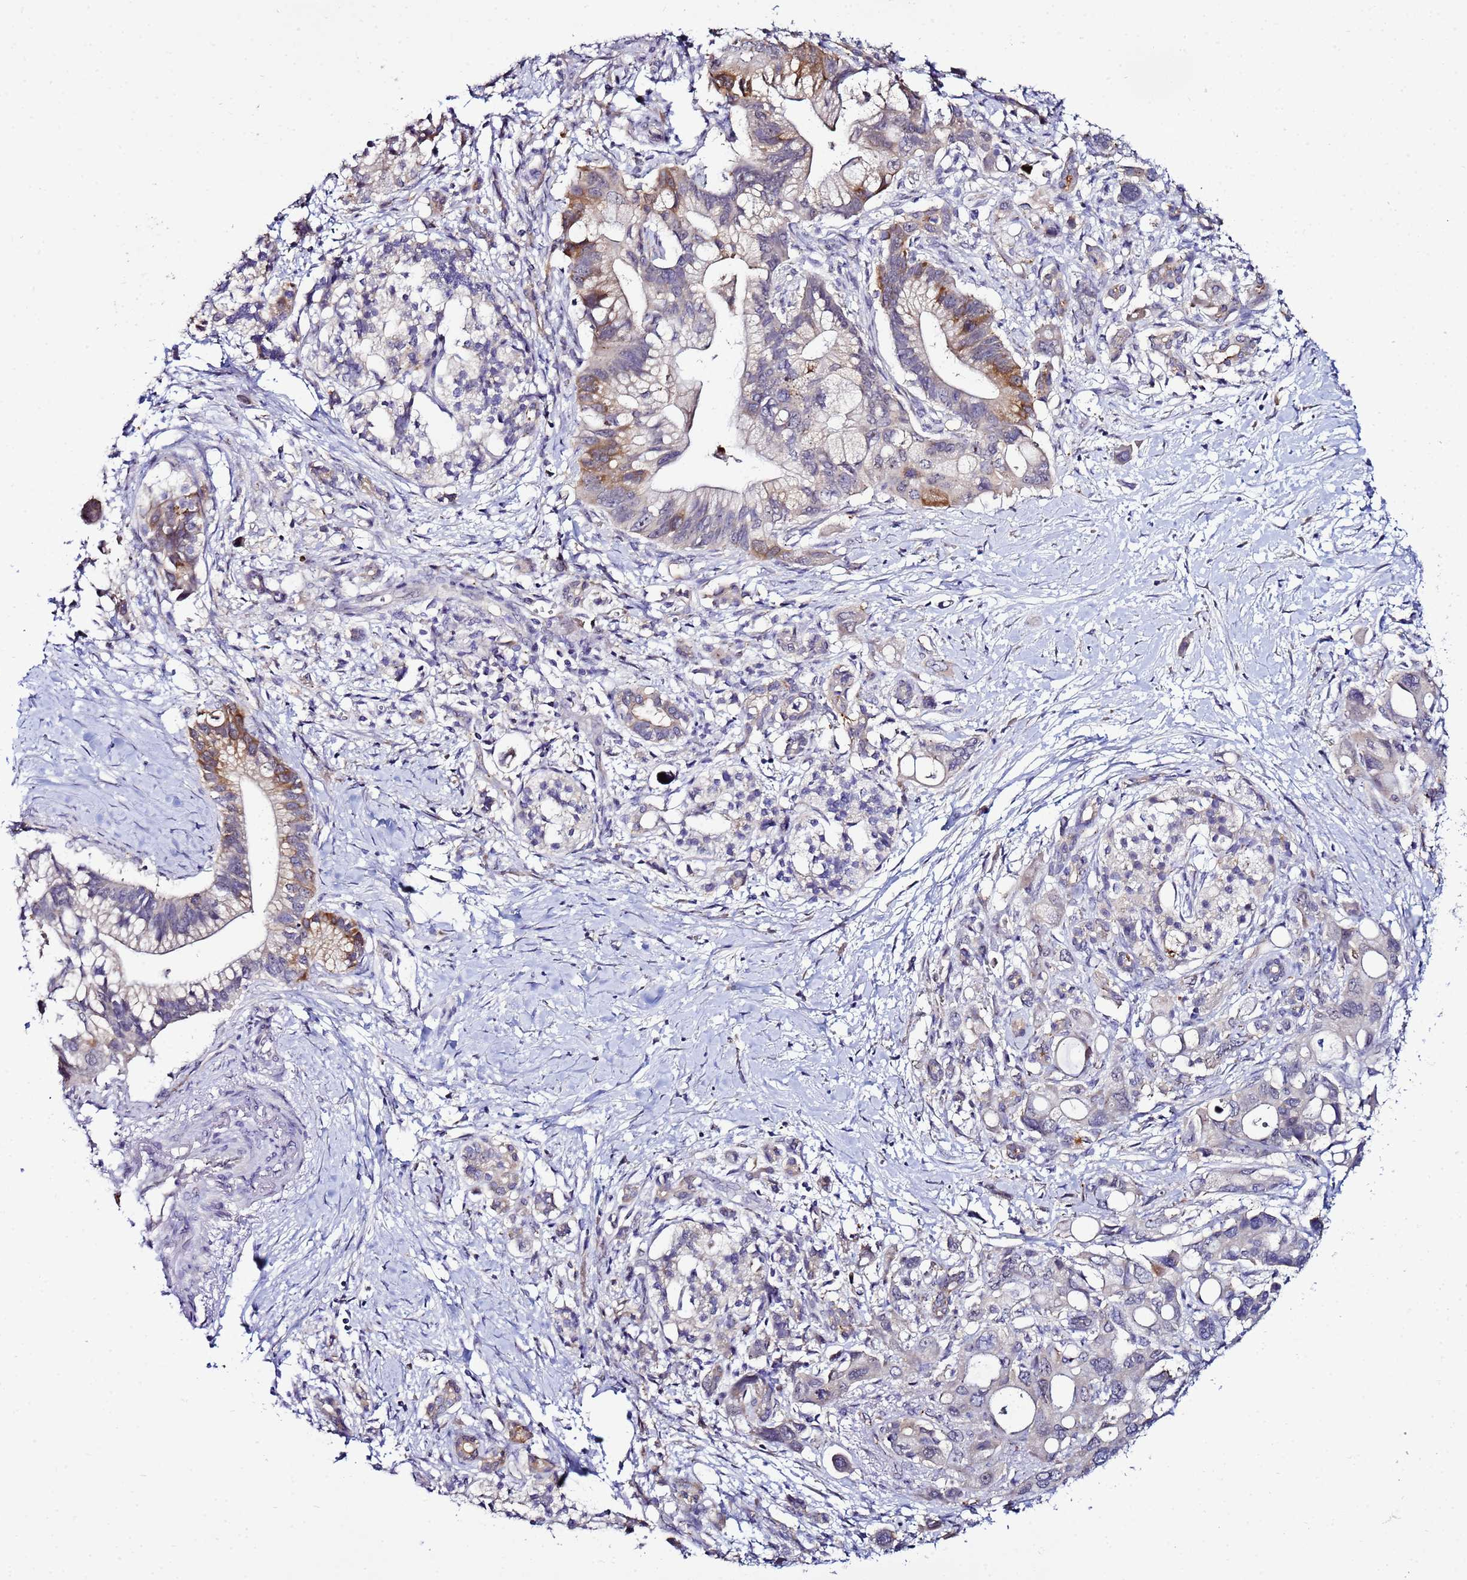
{"staining": {"intensity": "moderate", "quantity": "25%-75%", "location": "cytoplasmic/membranous"}, "tissue": "pancreatic cancer", "cell_type": "Tumor cells", "image_type": "cancer", "snomed": [{"axis": "morphology", "description": "Adenocarcinoma, NOS"}, {"axis": "topography", "description": "Pancreas"}], "caption": "Protein expression analysis of human pancreatic cancer reveals moderate cytoplasmic/membranous positivity in approximately 25%-75% of tumor cells.", "gene": "NOL8", "patient": {"sex": "male", "age": 68}}